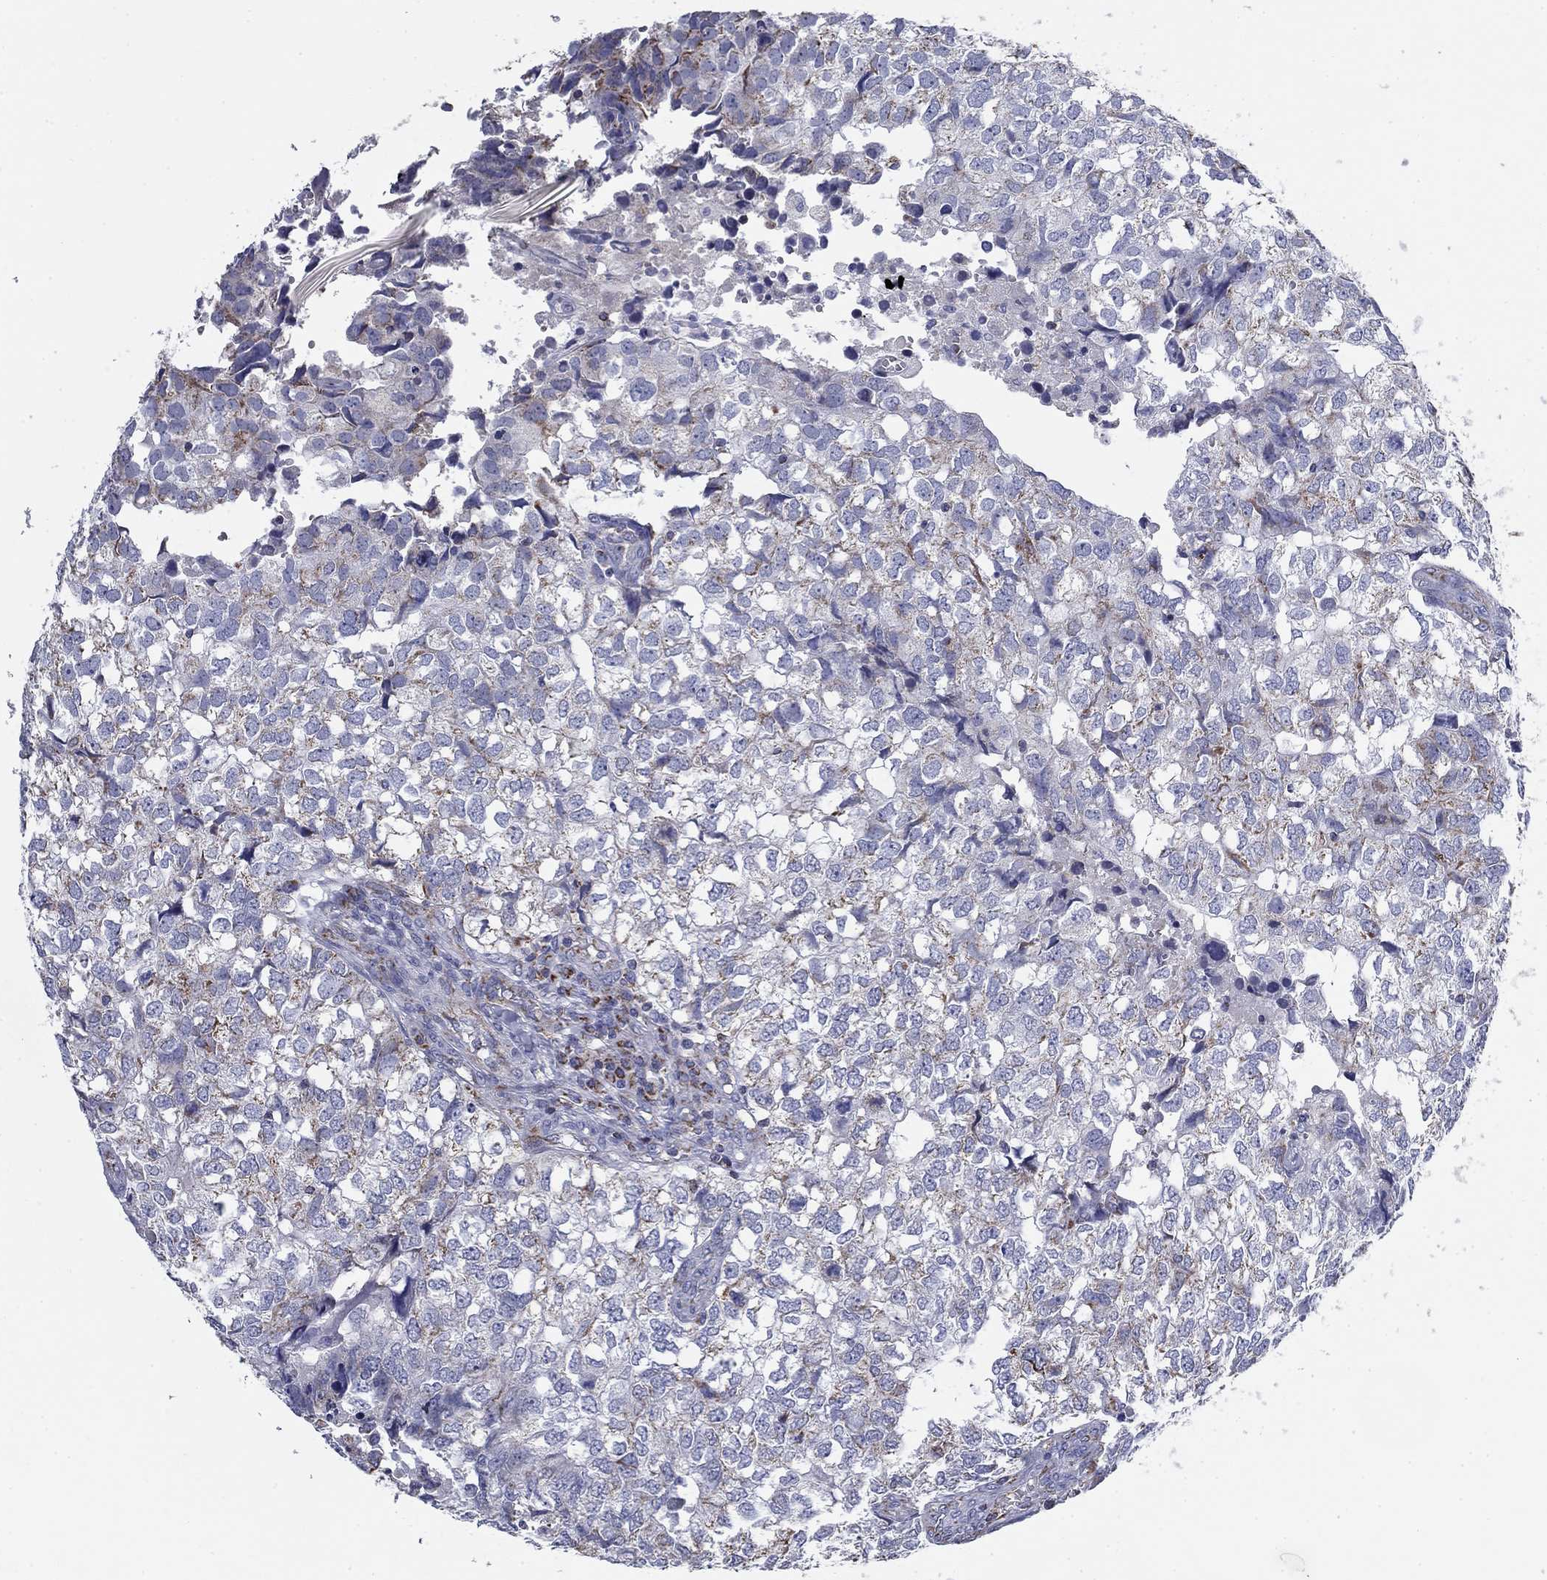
{"staining": {"intensity": "weak", "quantity": "<25%", "location": "cytoplasmic/membranous"}, "tissue": "breast cancer", "cell_type": "Tumor cells", "image_type": "cancer", "snomed": [{"axis": "morphology", "description": "Duct carcinoma"}, {"axis": "topography", "description": "Breast"}], "caption": "There is no significant expression in tumor cells of intraductal carcinoma (breast).", "gene": "NDUFA4L2", "patient": {"sex": "female", "age": 30}}